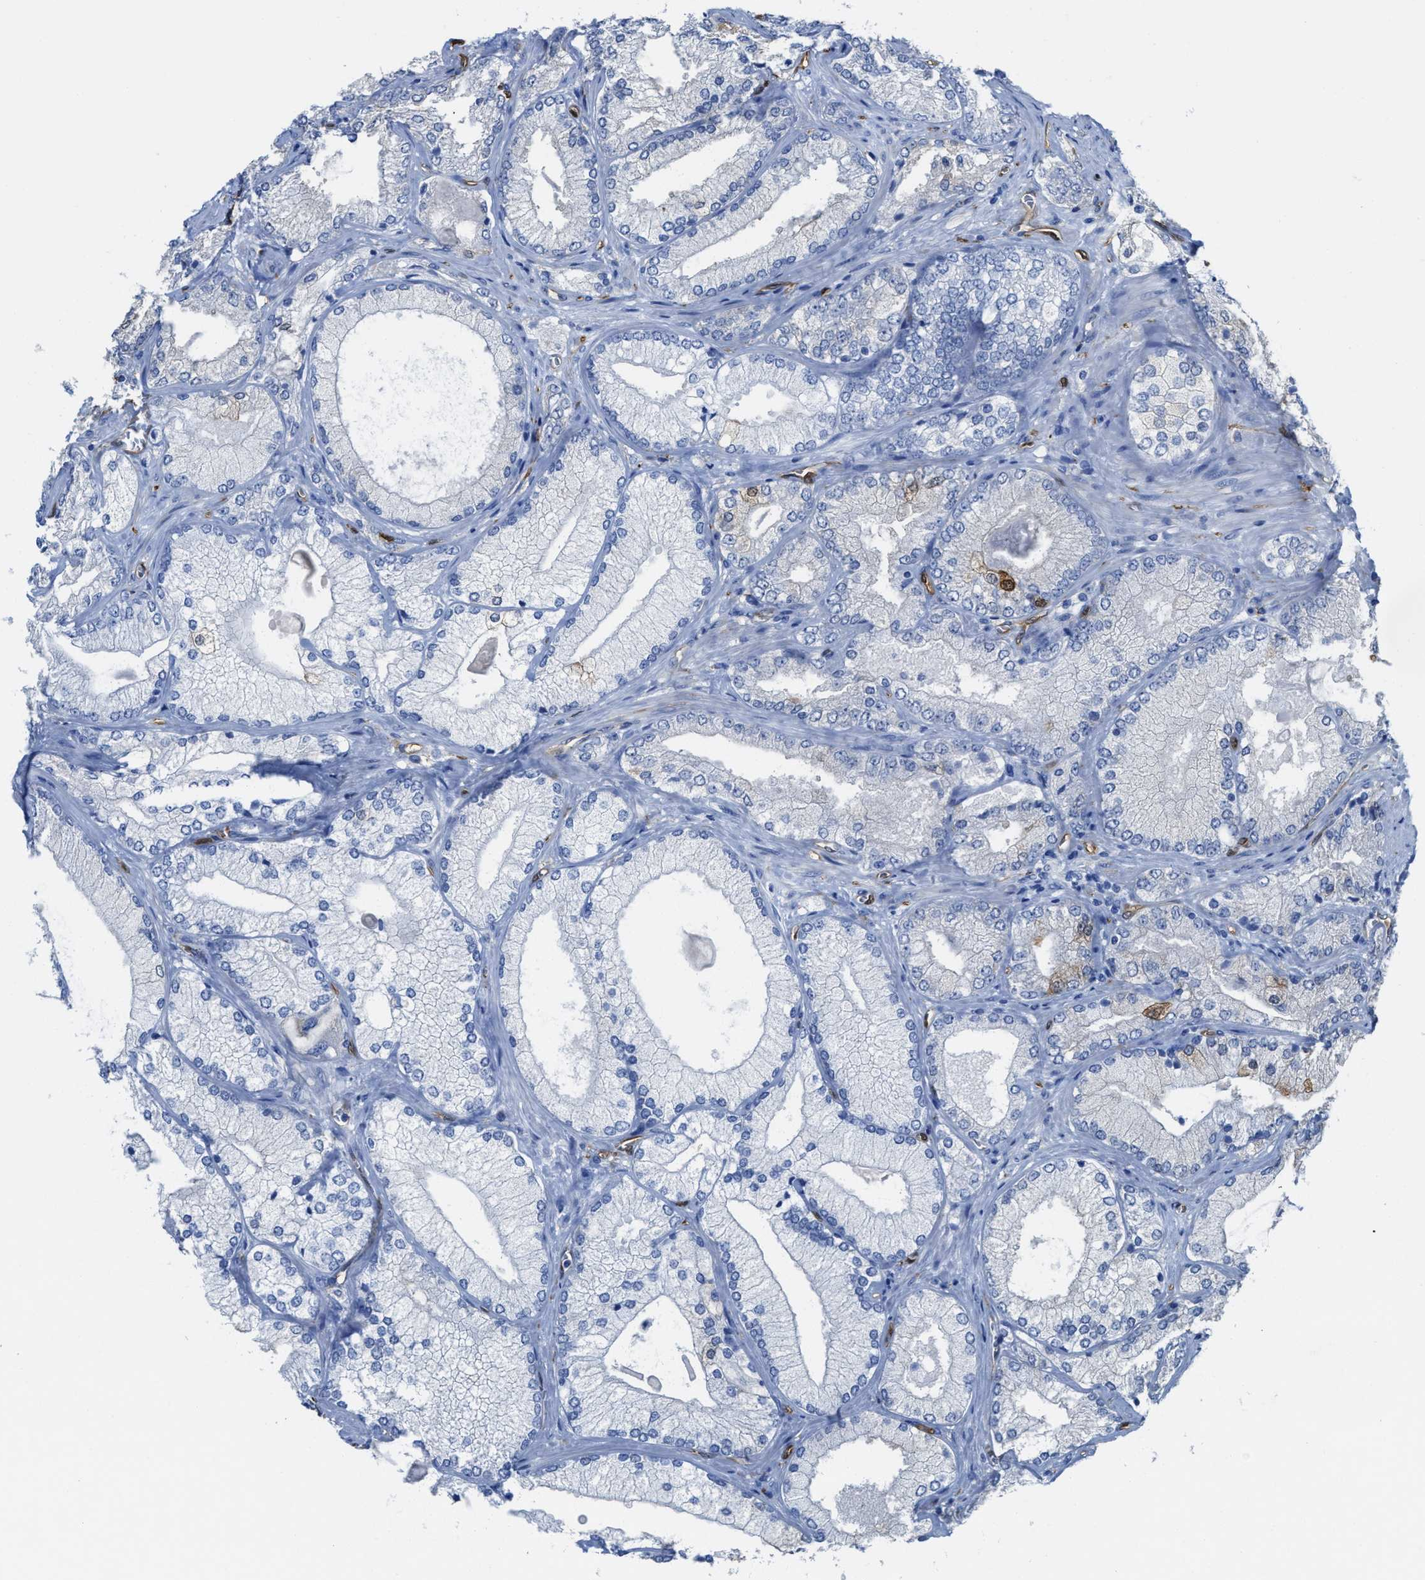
{"staining": {"intensity": "negative", "quantity": "none", "location": "none"}, "tissue": "prostate cancer", "cell_type": "Tumor cells", "image_type": "cancer", "snomed": [{"axis": "morphology", "description": "Adenocarcinoma, Low grade"}, {"axis": "topography", "description": "Prostate"}], "caption": "This is an immunohistochemistry image of prostate cancer (low-grade adenocarcinoma). There is no expression in tumor cells.", "gene": "ASS1", "patient": {"sex": "male", "age": 65}}